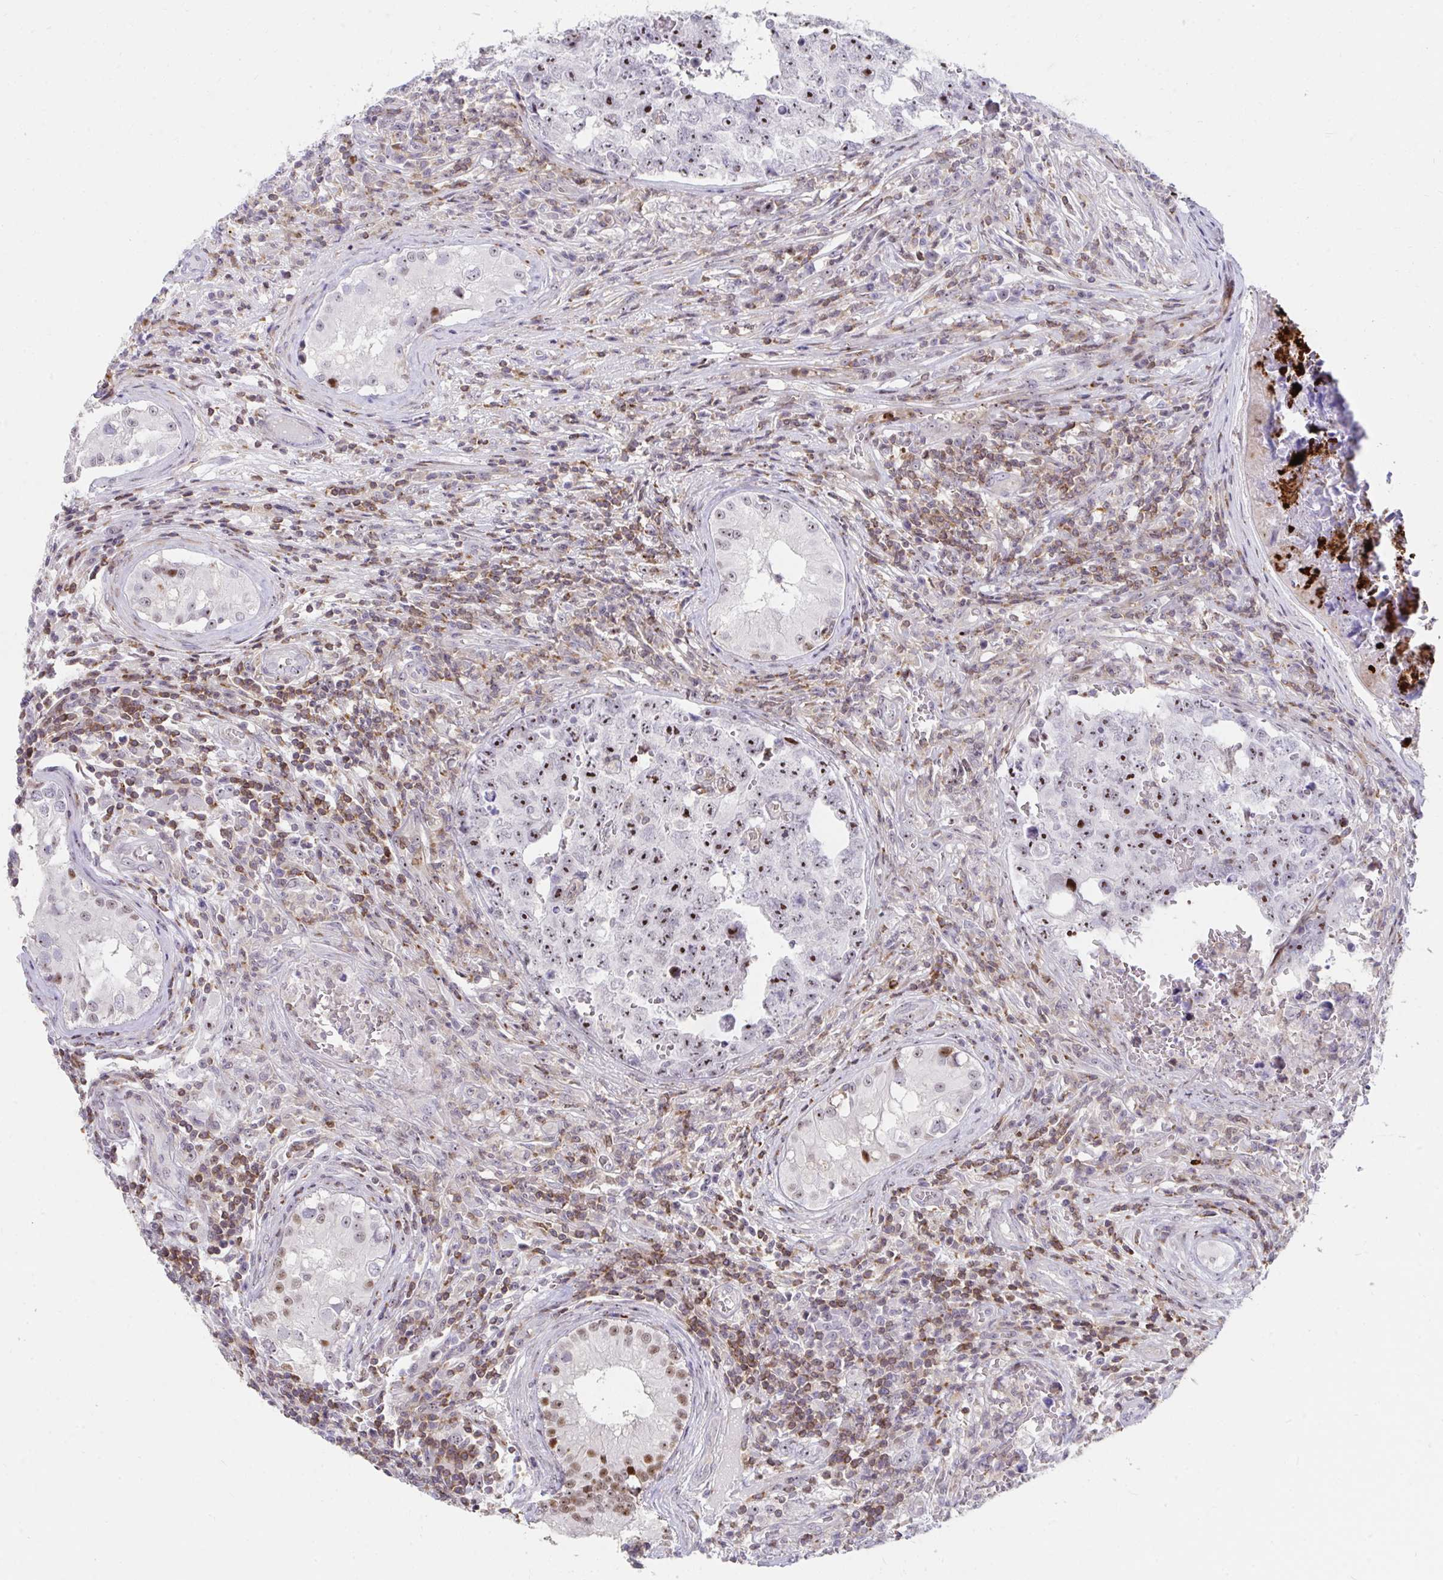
{"staining": {"intensity": "moderate", "quantity": ">75%", "location": "nuclear"}, "tissue": "testis cancer", "cell_type": "Tumor cells", "image_type": "cancer", "snomed": [{"axis": "morphology", "description": "Carcinoma, Embryonal, NOS"}, {"axis": "topography", "description": "Testis"}], "caption": "There is medium levels of moderate nuclear staining in tumor cells of embryonal carcinoma (testis), as demonstrated by immunohistochemical staining (brown color).", "gene": "FOXN3", "patient": {"sex": "male", "age": 25}}